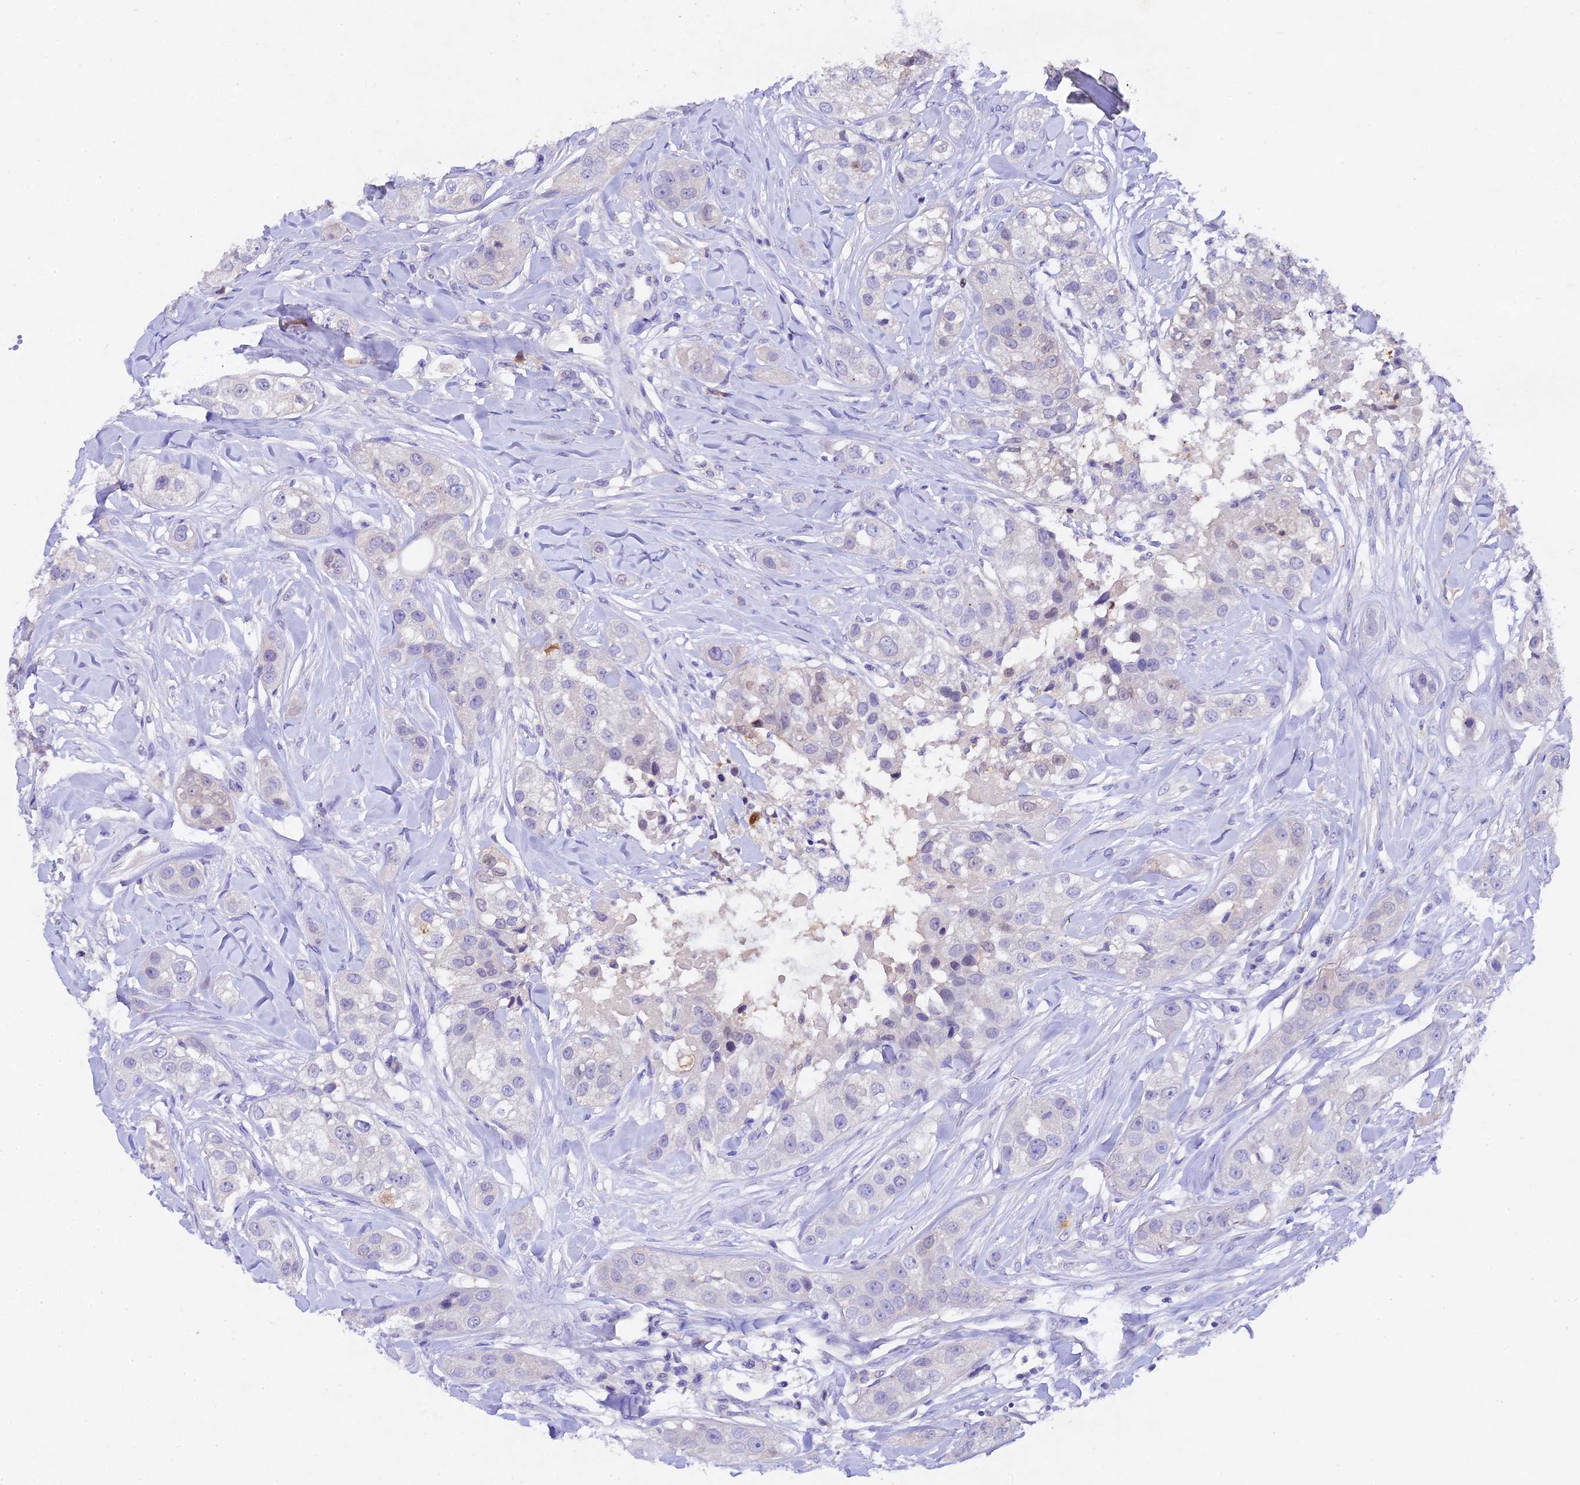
{"staining": {"intensity": "weak", "quantity": "<25%", "location": "cytoplasmic/membranous,nuclear"}, "tissue": "head and neck cancer", "cell_type": "Tumor cells", "image_type": "cancer", "snomed": [{"axis": "morphology", "description": "Normal tissue, NOS"}, {"axis": "morphology", "description": "Squamous cell carcinoma, NOS"}, {"axis": "topography", "description": "Skeletal muscle"}, {"axis": "topography", "description": "Head-Neck"}], "caption": "Head and neck squamous cell carcinoma stained for a protein using IHC reveals no expression tumor cells.", "gene": "TGDS", "patient": {"sex": "male", "age": 51}}